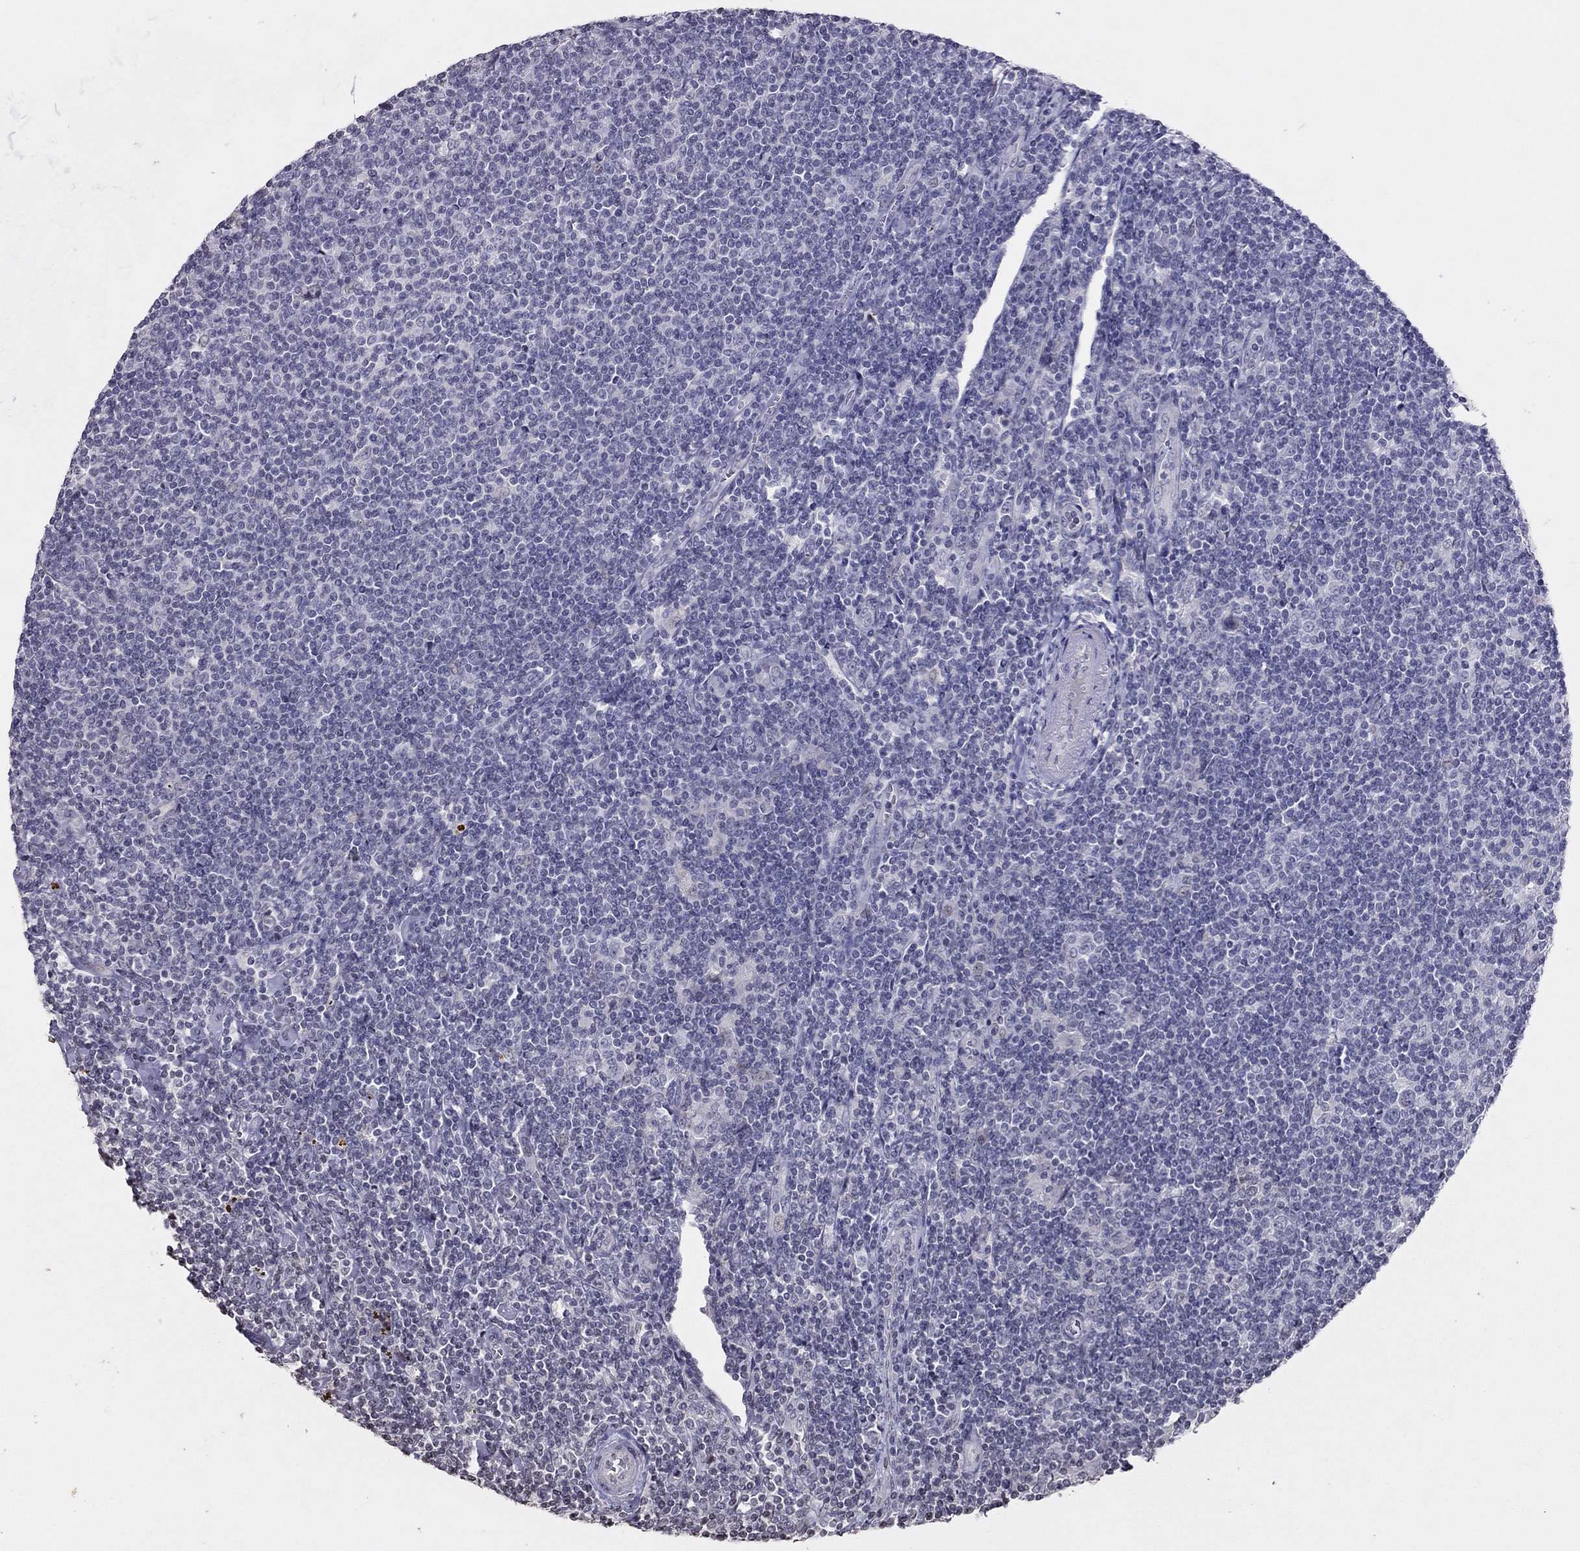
{"staining": {"intensity": "negative", "quantity": "none", "location": "none"}, "tissue": "lymphoma", "cell_type": "Tumor cells", "image_type": "cancer", "snomed": [{"axis": "morphology", "description": "Hodgkin's disease, NOS"}, {"axis": "topography", "description": "Lymph node"}], "caption": "Micrograph shows no protein staining in tumor cells of Hodgkin's disease tissue.", "gene": "TSHB", "patient": {"sex": "male", "age": 40}}